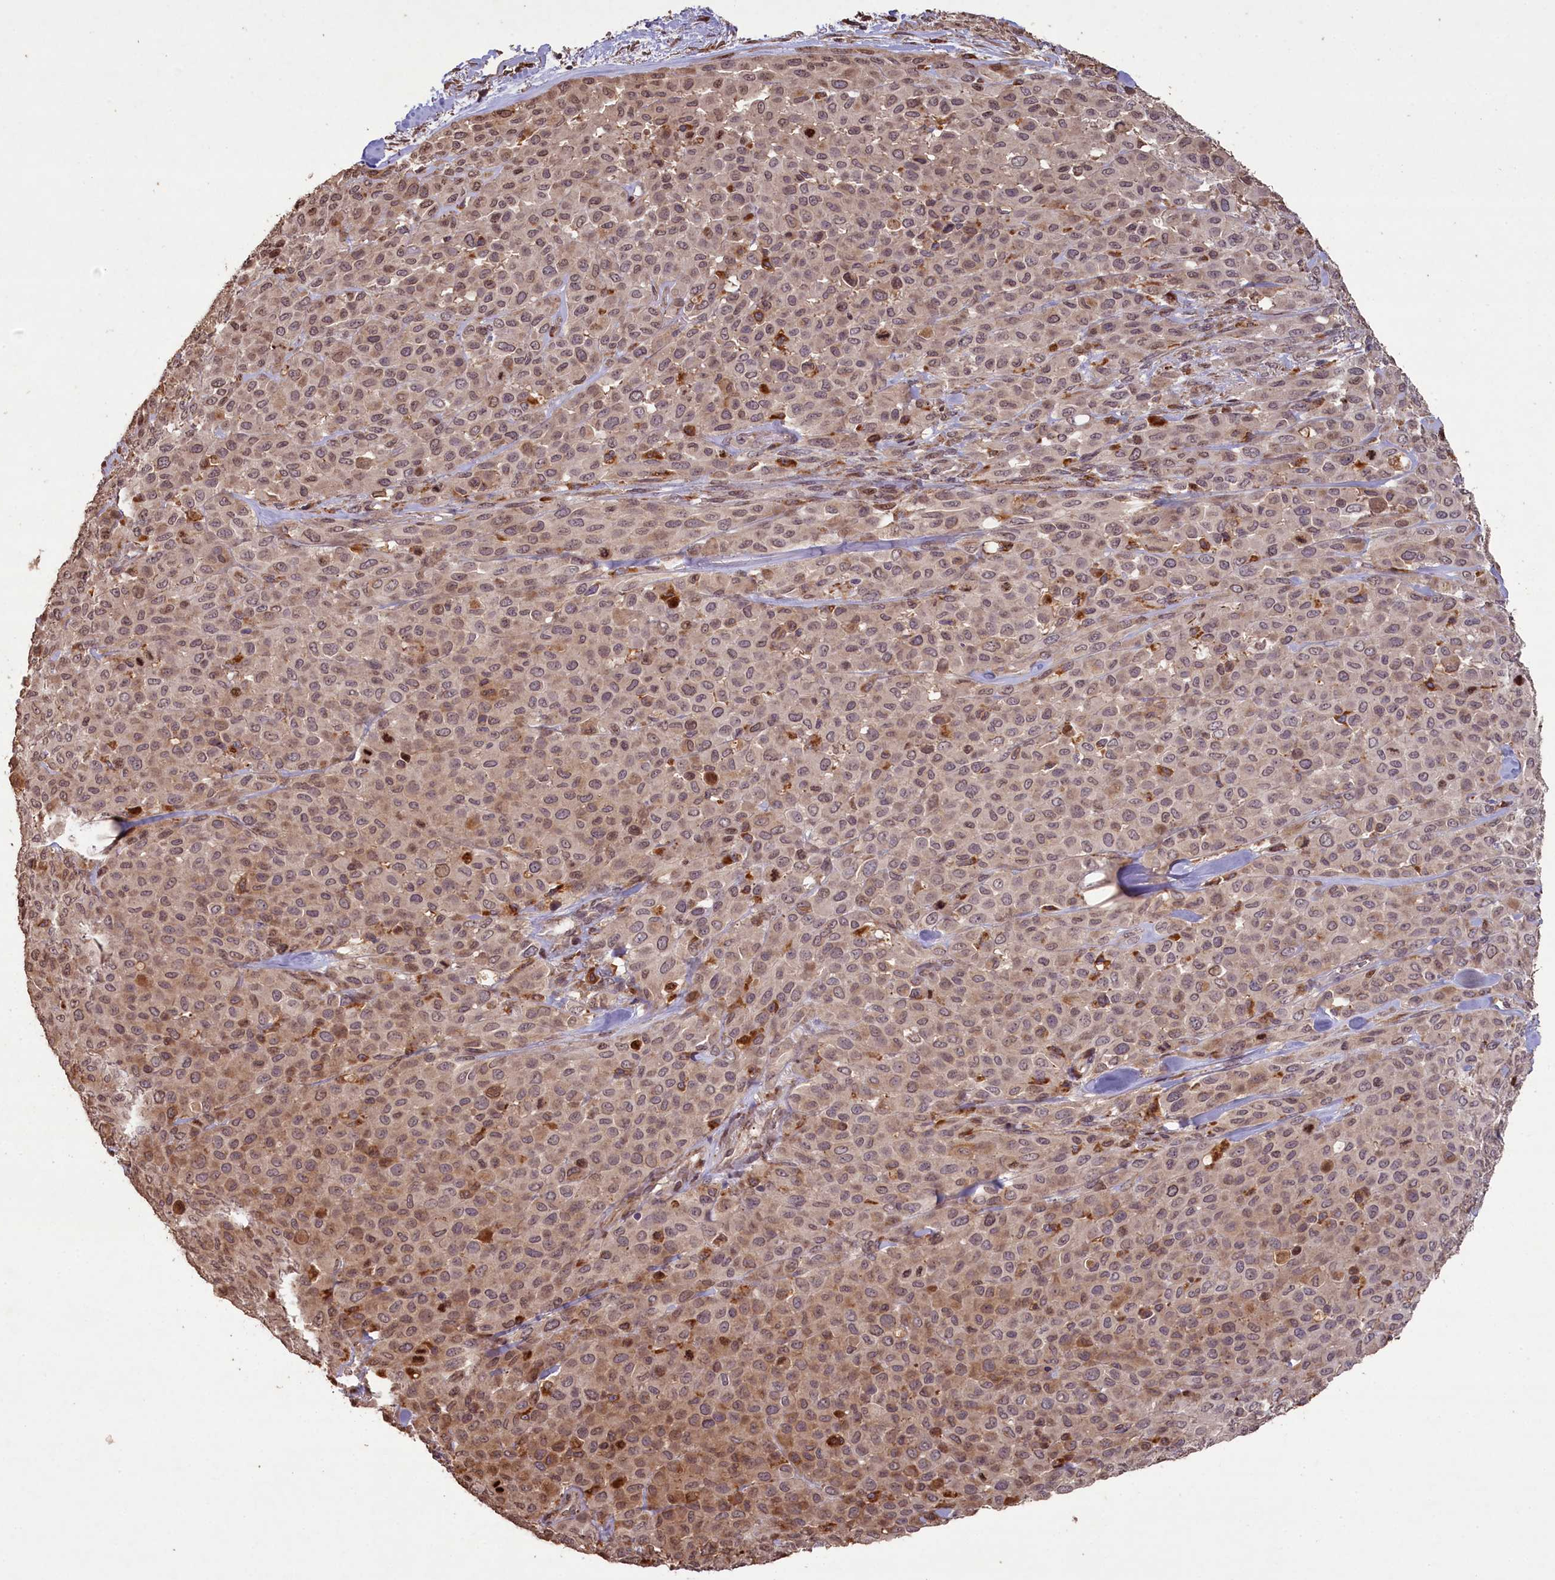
{"staining": {"intensity": "weak", "quantity": "25%-75%", "location": "cytoplasmic/membranous"}, "tissue": "melanoma", "cell_type": "Tumor cells", "image_type": "cancer", "snomed": [{"axis": "morphology", "description": "Malignant melanoma, Metastatic site"}, {"axis": "topography", "description": "Skin"}], "caption": "Protein staining exhibits weak cytoplasmic/membranous positivity in about 25%-75% of tumor cells in malignant melanoma (metastatic site).", "gene": "SLC38A7", "patient": {"sex": "female", "age": 81}}